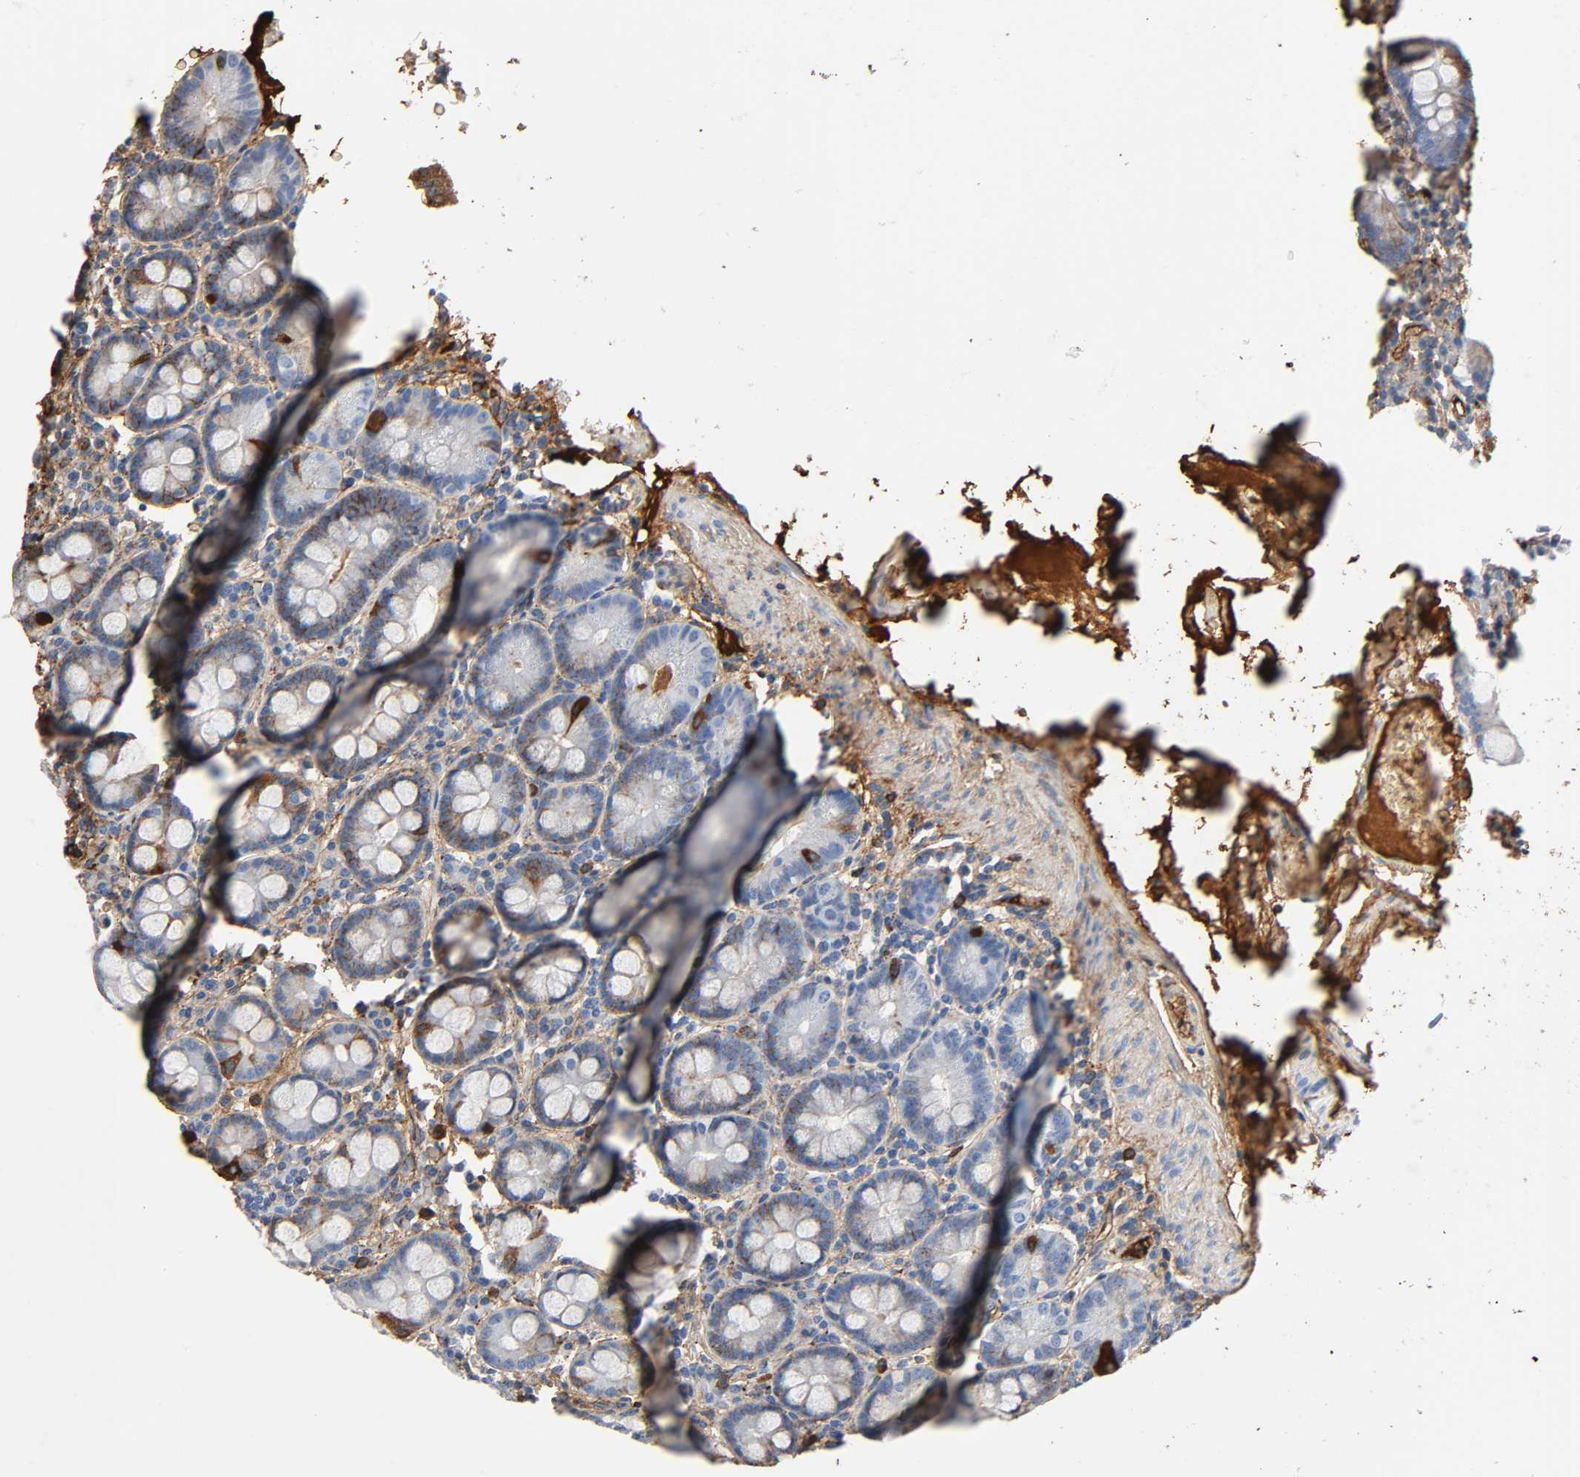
{"staining": {"intensity": "moderate", "quantity": "25%-75%", "location": "cytoplasmic/membranous"}, "tissue": "duodenum", "cell_type": "Glandular cells", "image_type": "normal", "snomed": [{"axis": "morphology", "description": "Normal tissue, NOS"}, {"axis": "topography", "description": "Duodenum"}], "caption": "A high-resolution histopathology image shows immunohistochemistry staining of benign duodenum, which demonstrates moderate cytoplasmic/membranous positivity in about 25%-75% of glandular cells. The staining was performed using DAB (3,3'-diaminobenzidine) to visualize the protein expression in brown, while the nuclei were stained in blue with hematoxylin (Magnification: 20x).", "gene": "C3", "patient": {"sex": "male", "age": 50}}